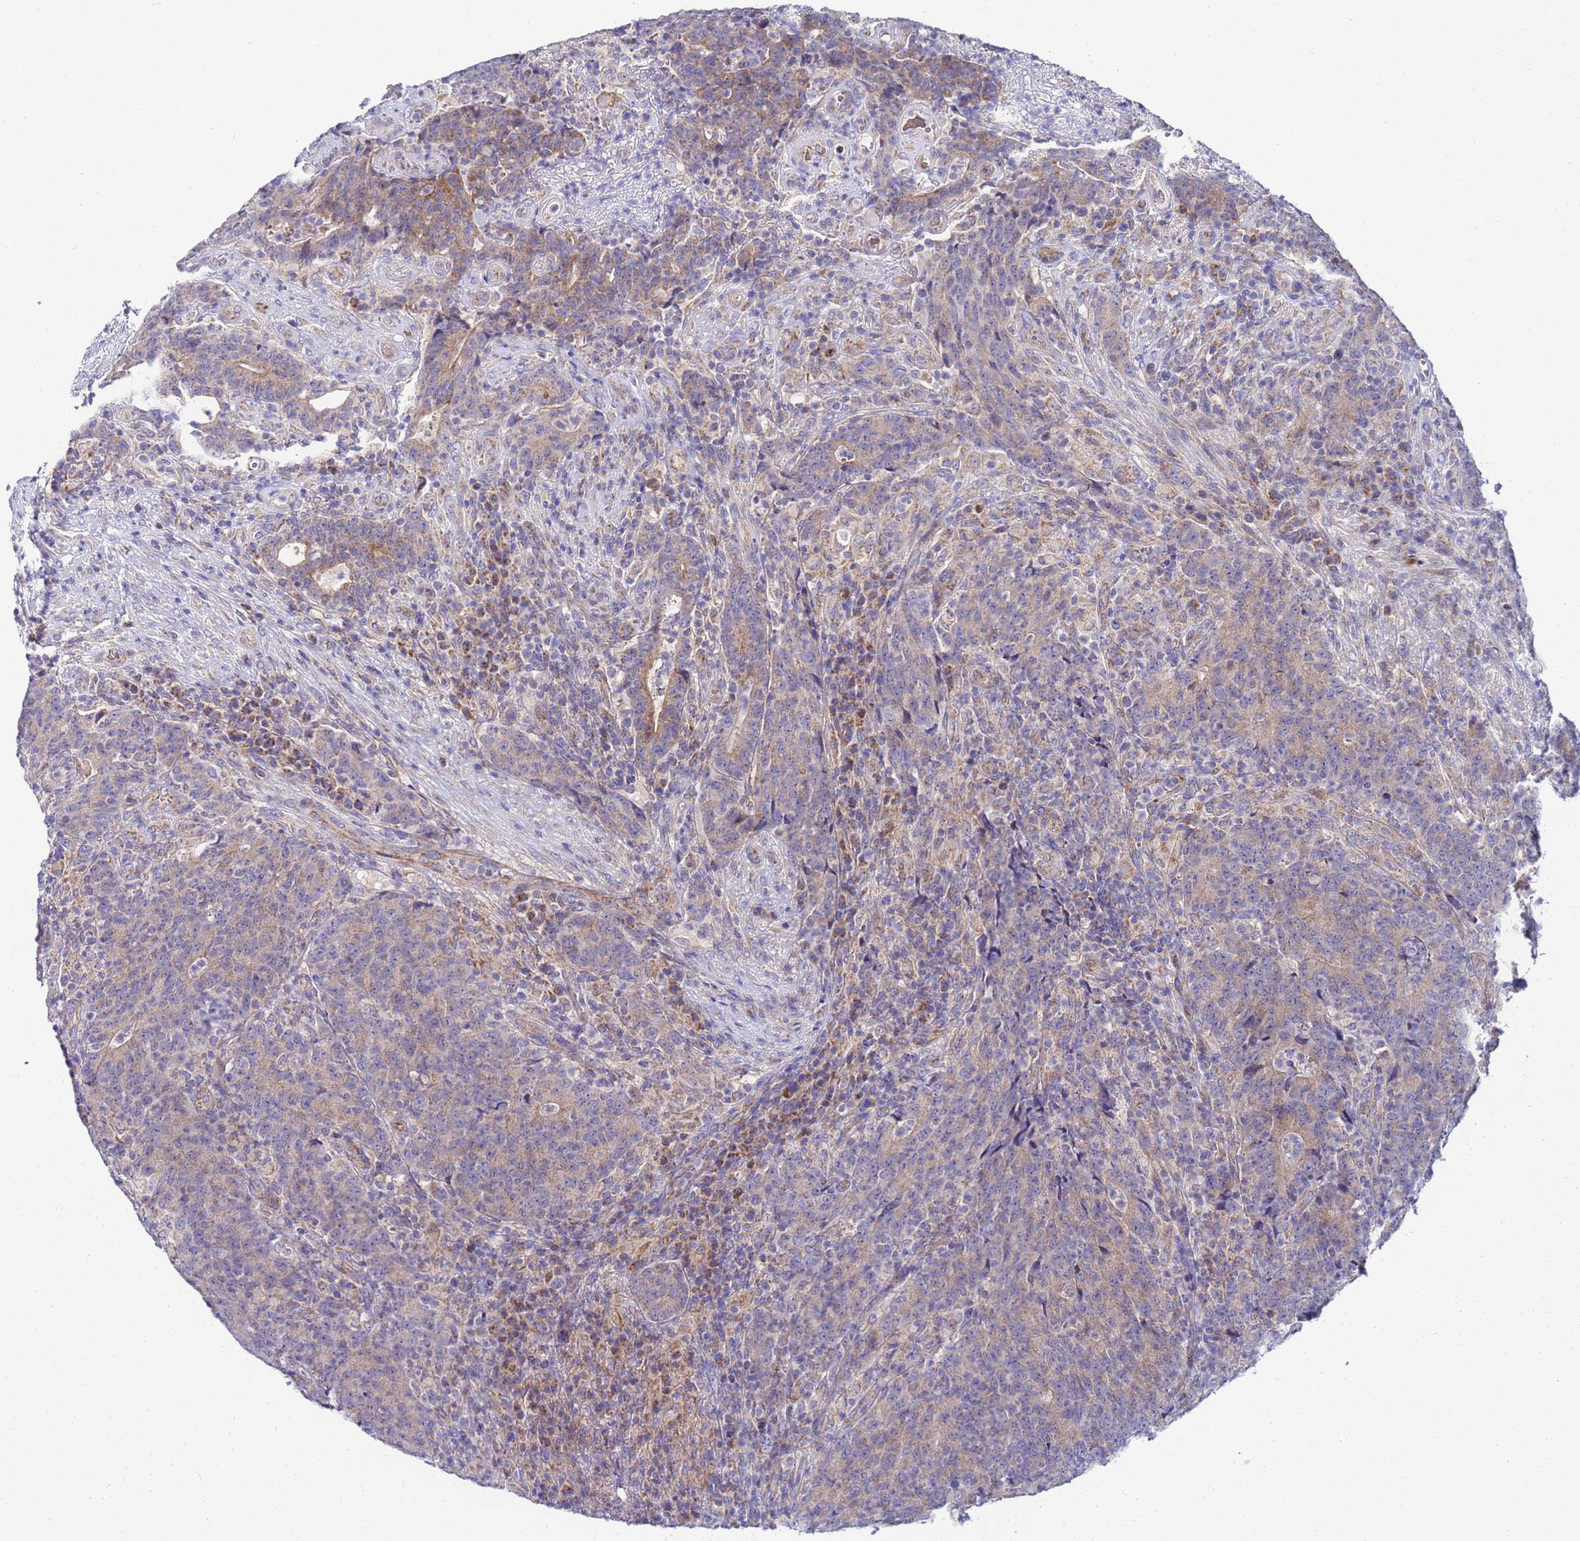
{"staining": {"intensity": "moderate", "quantity": "<25%", "location": "cytoplasmic/membranous"}, "tissue": "colorectal cancer", "cell_type": "Tumor cells", "image_type": "cancer", "snomed": [{"axis": "morphology", "description": "Adenocarcinoma, NOS"}, {"axis": "topography", "description": "Colon"}], "caption": "Colorectal adenocarcinoma was stained to show a protein in brown. There is low levels of moderate cytoplasmic/membranous staining in about <25% of tumor cells.", "gene": "FAHD2A", "patient": {"sex": "female", "age": 75}}